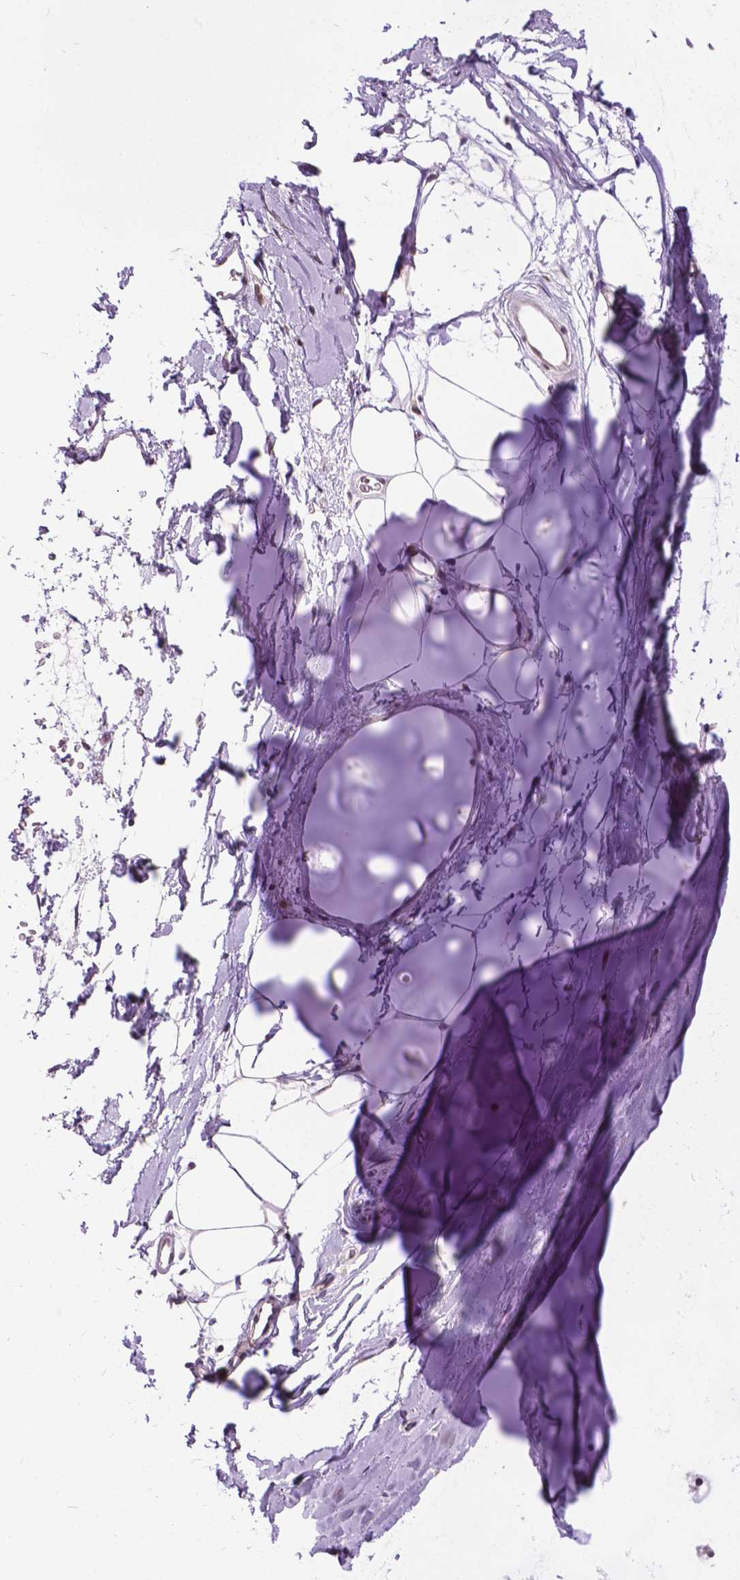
{"staining": {"intensity": "negative", "quantity": "none", "location": "none"}, "tissue": "adipose tissue", "cell_type": "Adipocytes", "image_type": "normal", "snomed": [{"axis": "morphology", "description": "Normal tissue, NOS"}, {"axis": "topography", "description": "Cartilage tissue"}, {"axis": "topography", "description": "Bronchus"}], "caption": "This photomicrograph is of unremarkable adipose tissue stained with immunohistochemistry to label a protein in brown with the nuclei are counter-stained blue. There is no expression in adipocytes. The staining is performed using DAB (3,3'-diaminobenzidine) brown chromogen with nuclei counter-stained in using hematoxylin.", "gene": "DPF3", "patient": {"sex": "male", "age": 58}}